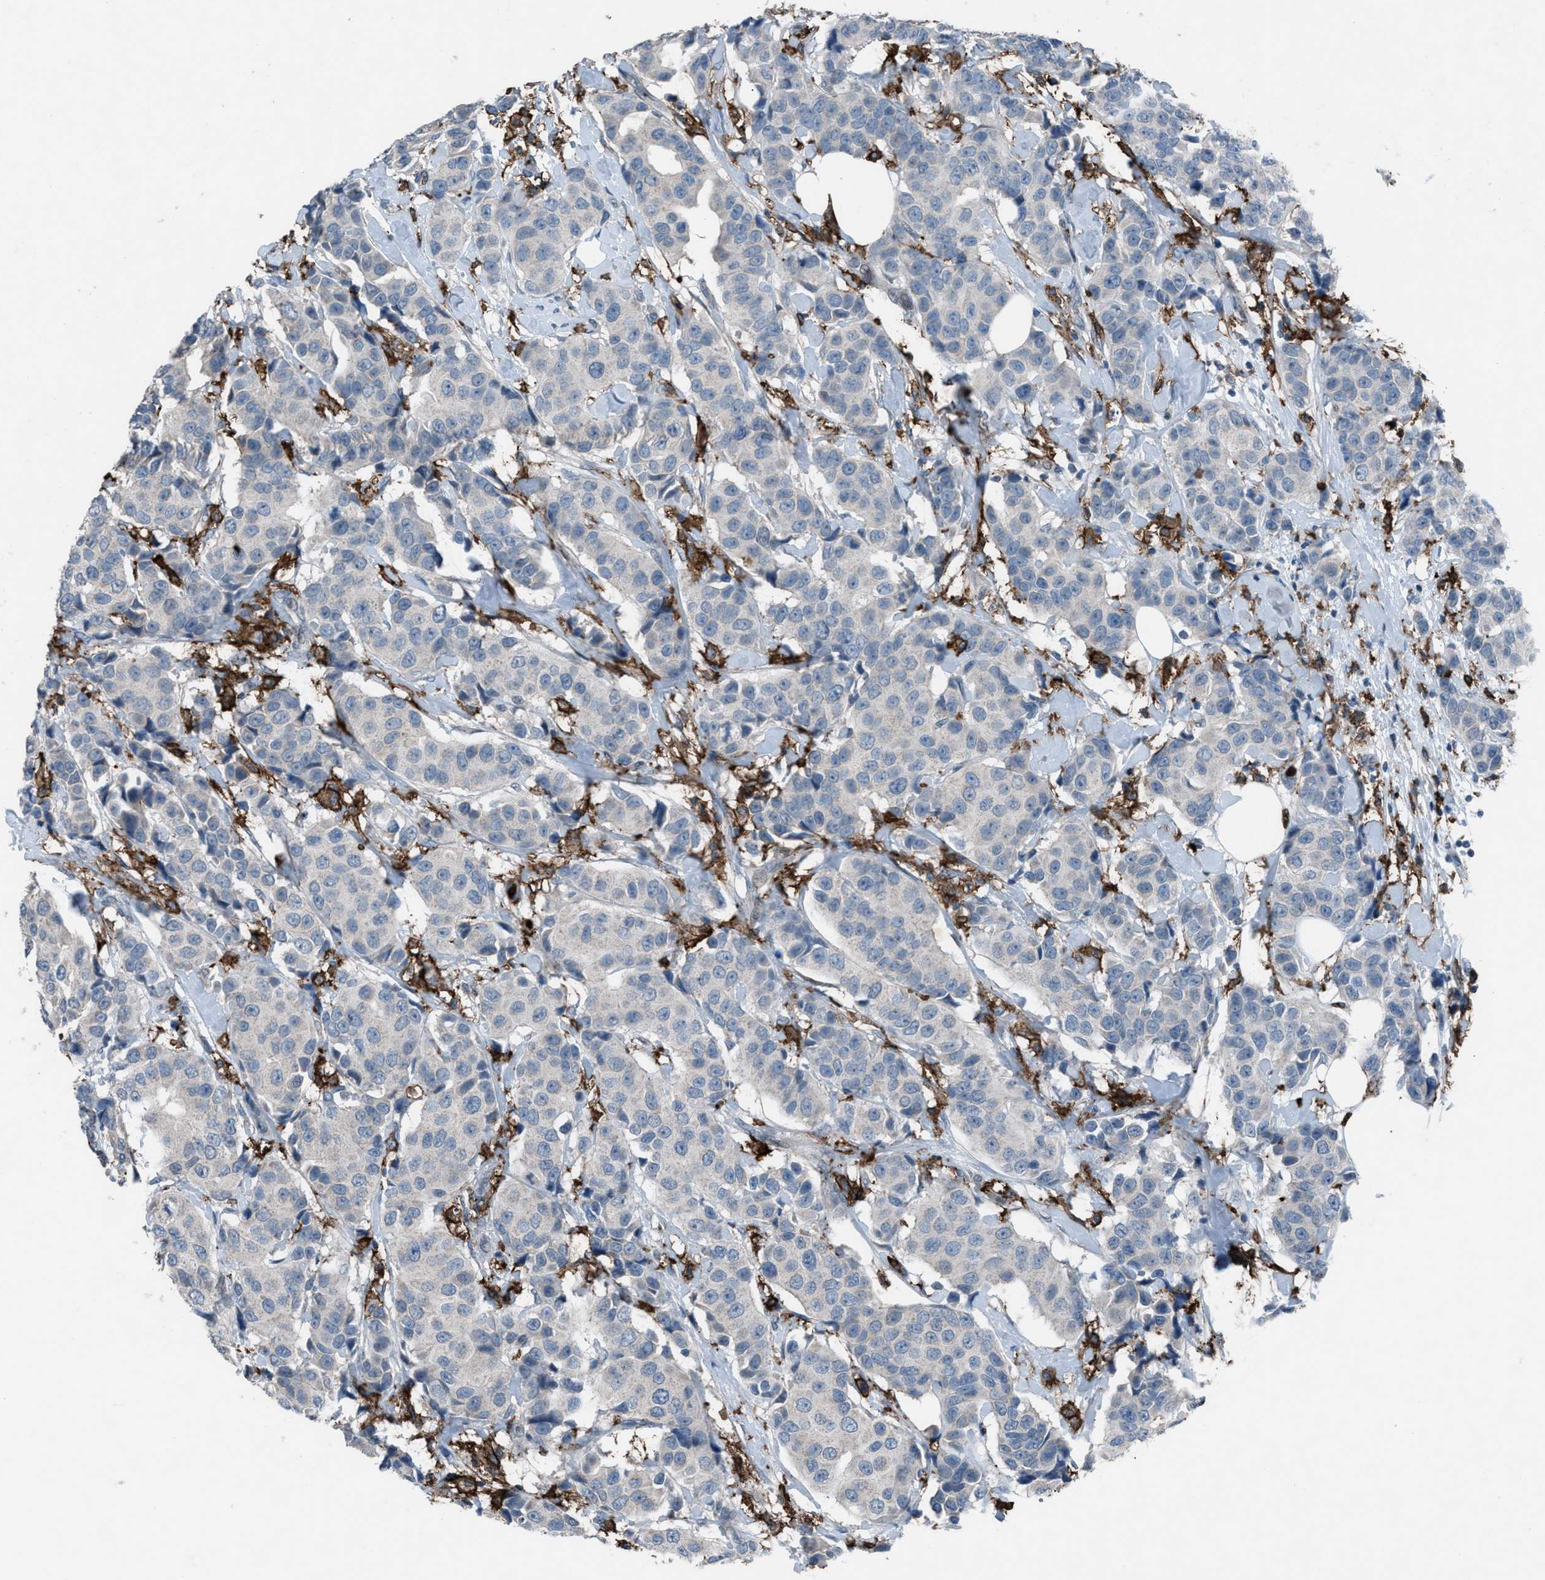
{"staining": {"intensity": "negative", "quantity": "none", "location": "none"}, "tissue": "breast cancer", "cell_type": "Tumor cells", "image_type": "cancer", "snomed": [{"axis": "morphology", "description": "Normal tissue, NOS"}, {"axis": "morphology", "description": "Duct carcinoma"}, {"axis": "topography", "description": "Breast"}], "caption": "Immunohistochemical staining of breast cancer demonstrates no significant positivity in tumor cells.", "gene": "FCER1G", "patient": {"sex": "female", "age": 39}}